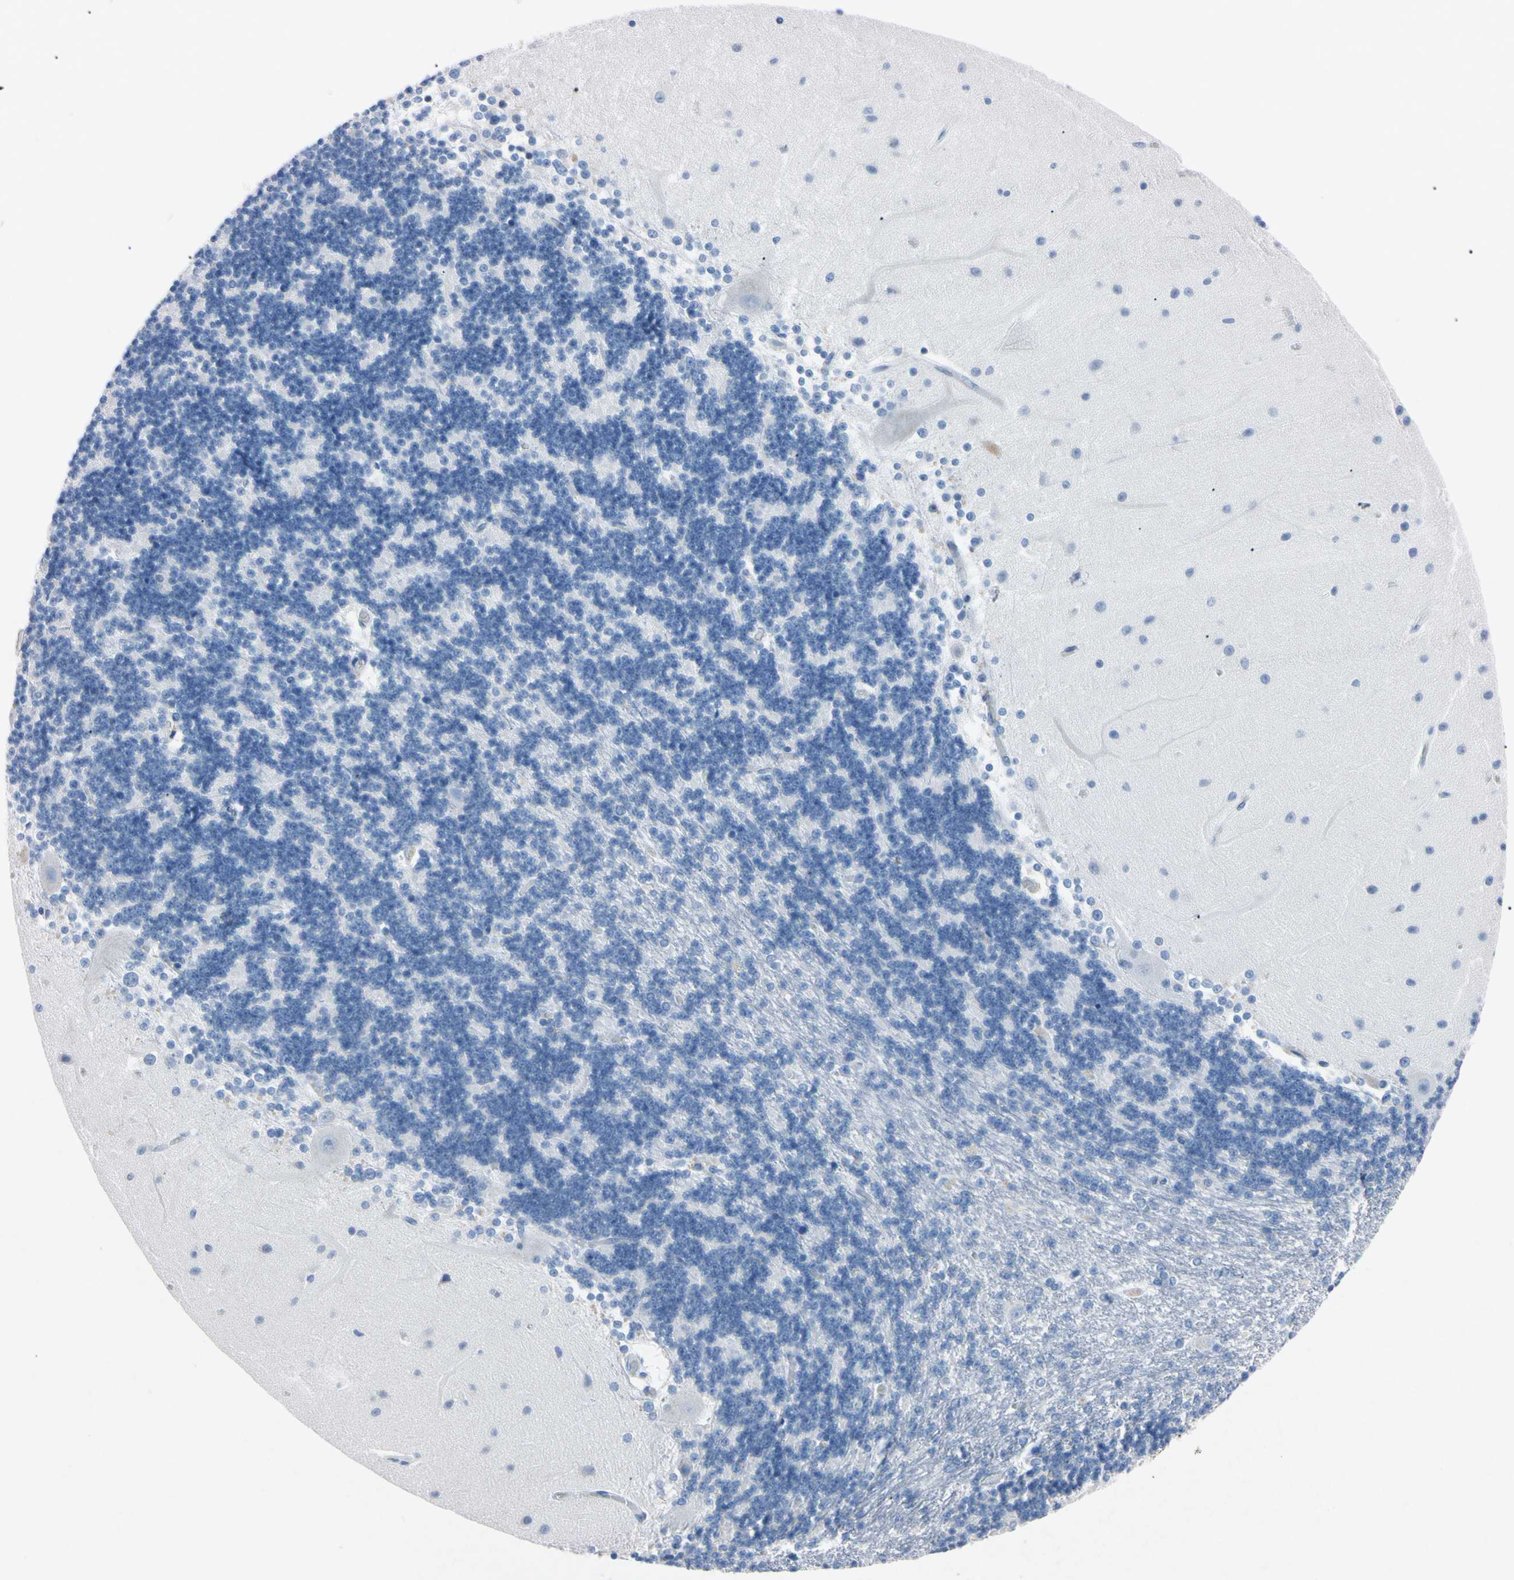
{"staining": {"intensity": "negative", "quantity": "none", "location": "none"}, "tissue": "cerebellum", "cell_type": "Cells in granular layer", "image_type": "normal", "snomed": [{"axis": "morphology", "description": "Normal tissue, NOS"}, {"axis": "topography", "description": "Cerebellum"}], "caption": "High magnification brightfield microscopy of unremarkable cerebellum stained with DAB (brown) and counterstained with hematoxylin (blue): cells in granular layer show no significant staining. The staining was performed using DAB (3,3'-diaminobenzidine) to visualize the protein expression in brown, while the nuclei were stained in blue with hematoxylin (Magnification: 20x).", "gene": "ELN", "patient": {"sex": "female", "age": 54}}